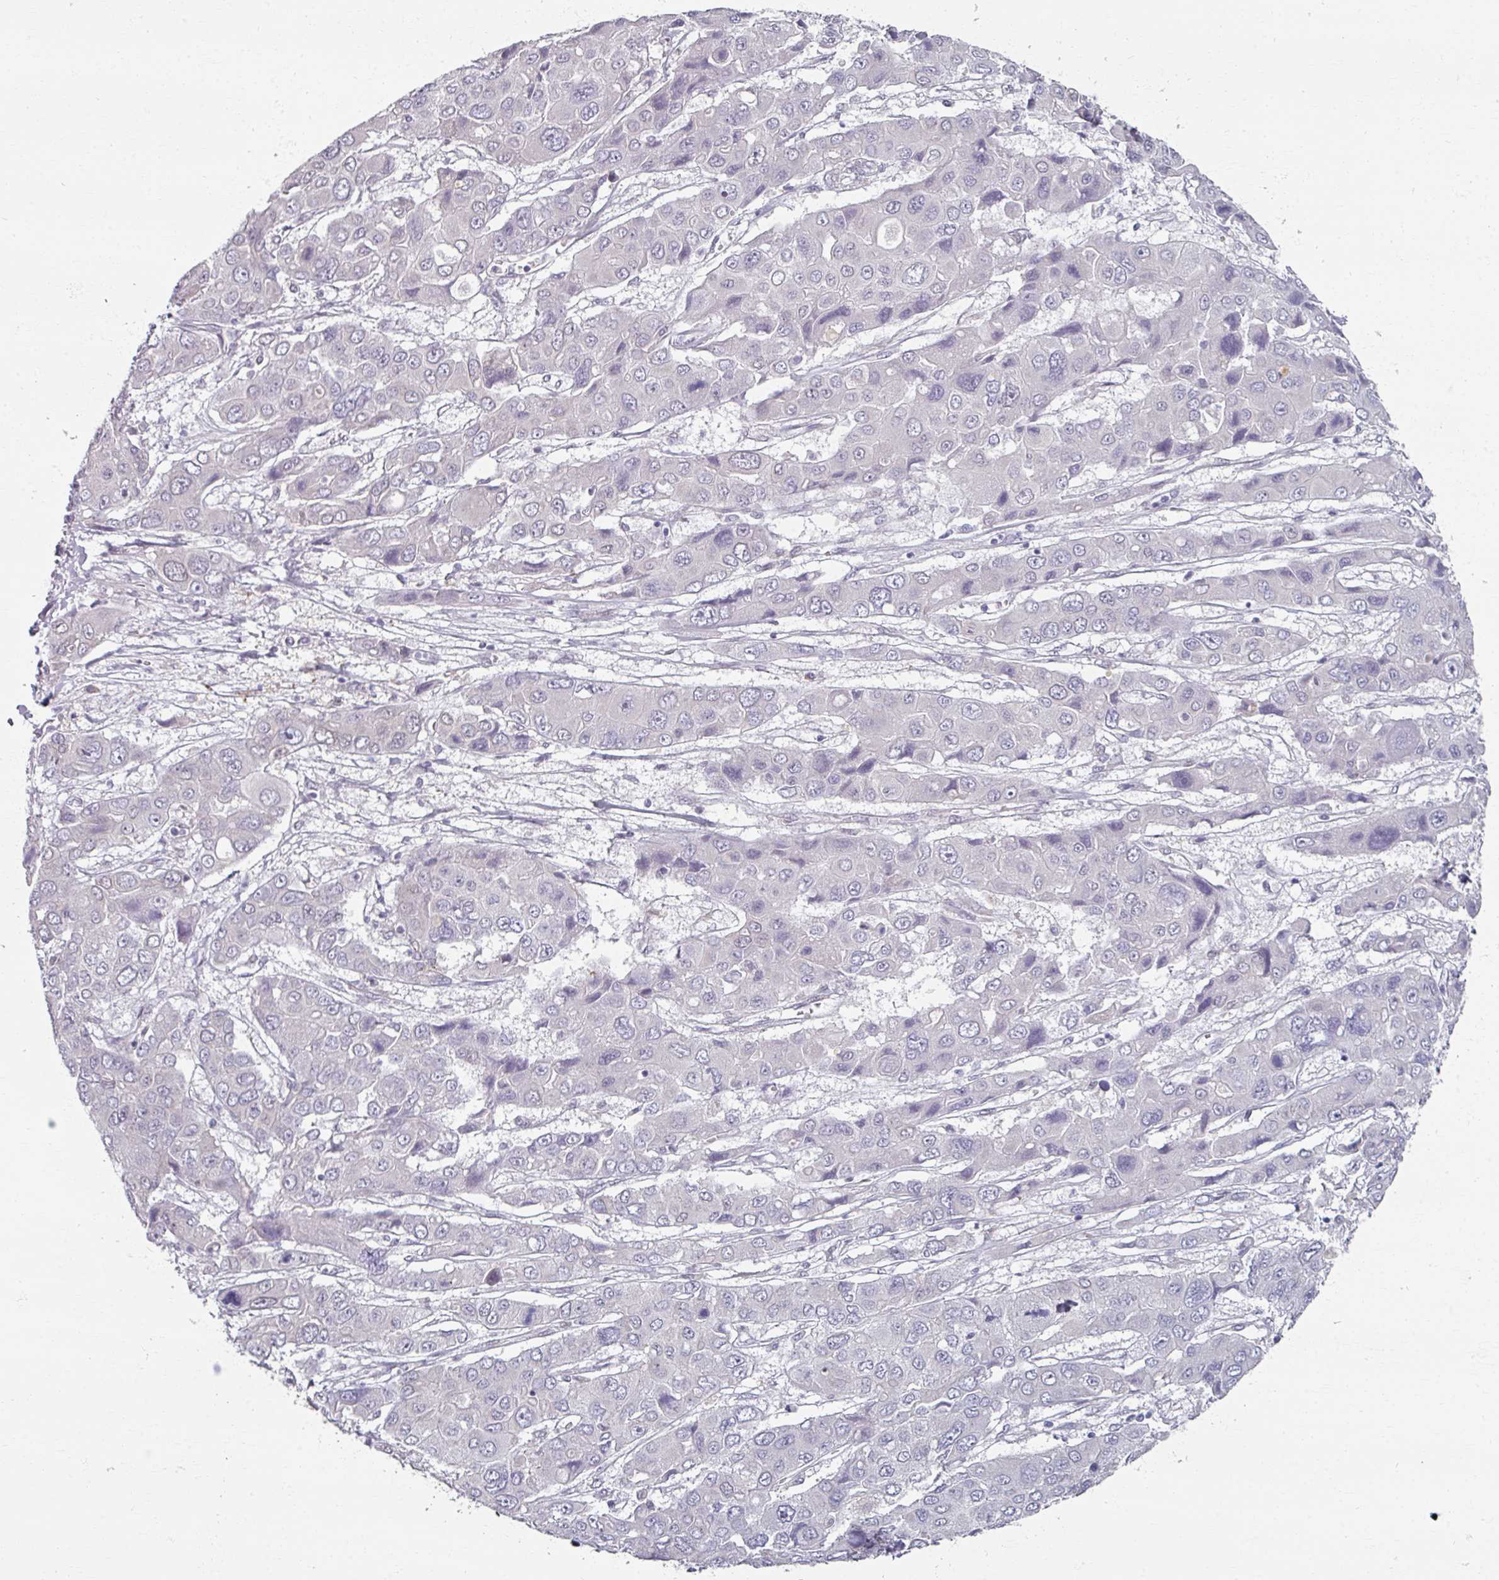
{"staining": {"intensity": "negative", "quantity": "none", "location": "none"}, "tissue": "liver cancer", "cell_type": "Tumor cells", "image_type": "cancer", "snomed": [{"axis": "morphology", "description": "Cholangiocarcinoma"}, {"axis": "topography", "description": "Liver"}], "caption": "High power microscopy histopathology image of an immunohistochemistry histopathology image of liver cancer (cholangiocarcinoma), revealing no significant expression in tumor cells. (DAB (3,3'-diaminobenzidine) immunohistochemistry (IHC) with hematoxylin counter stain).", "gene": "RIPOR3", "patient": {"sex": "male", "age": 67}}